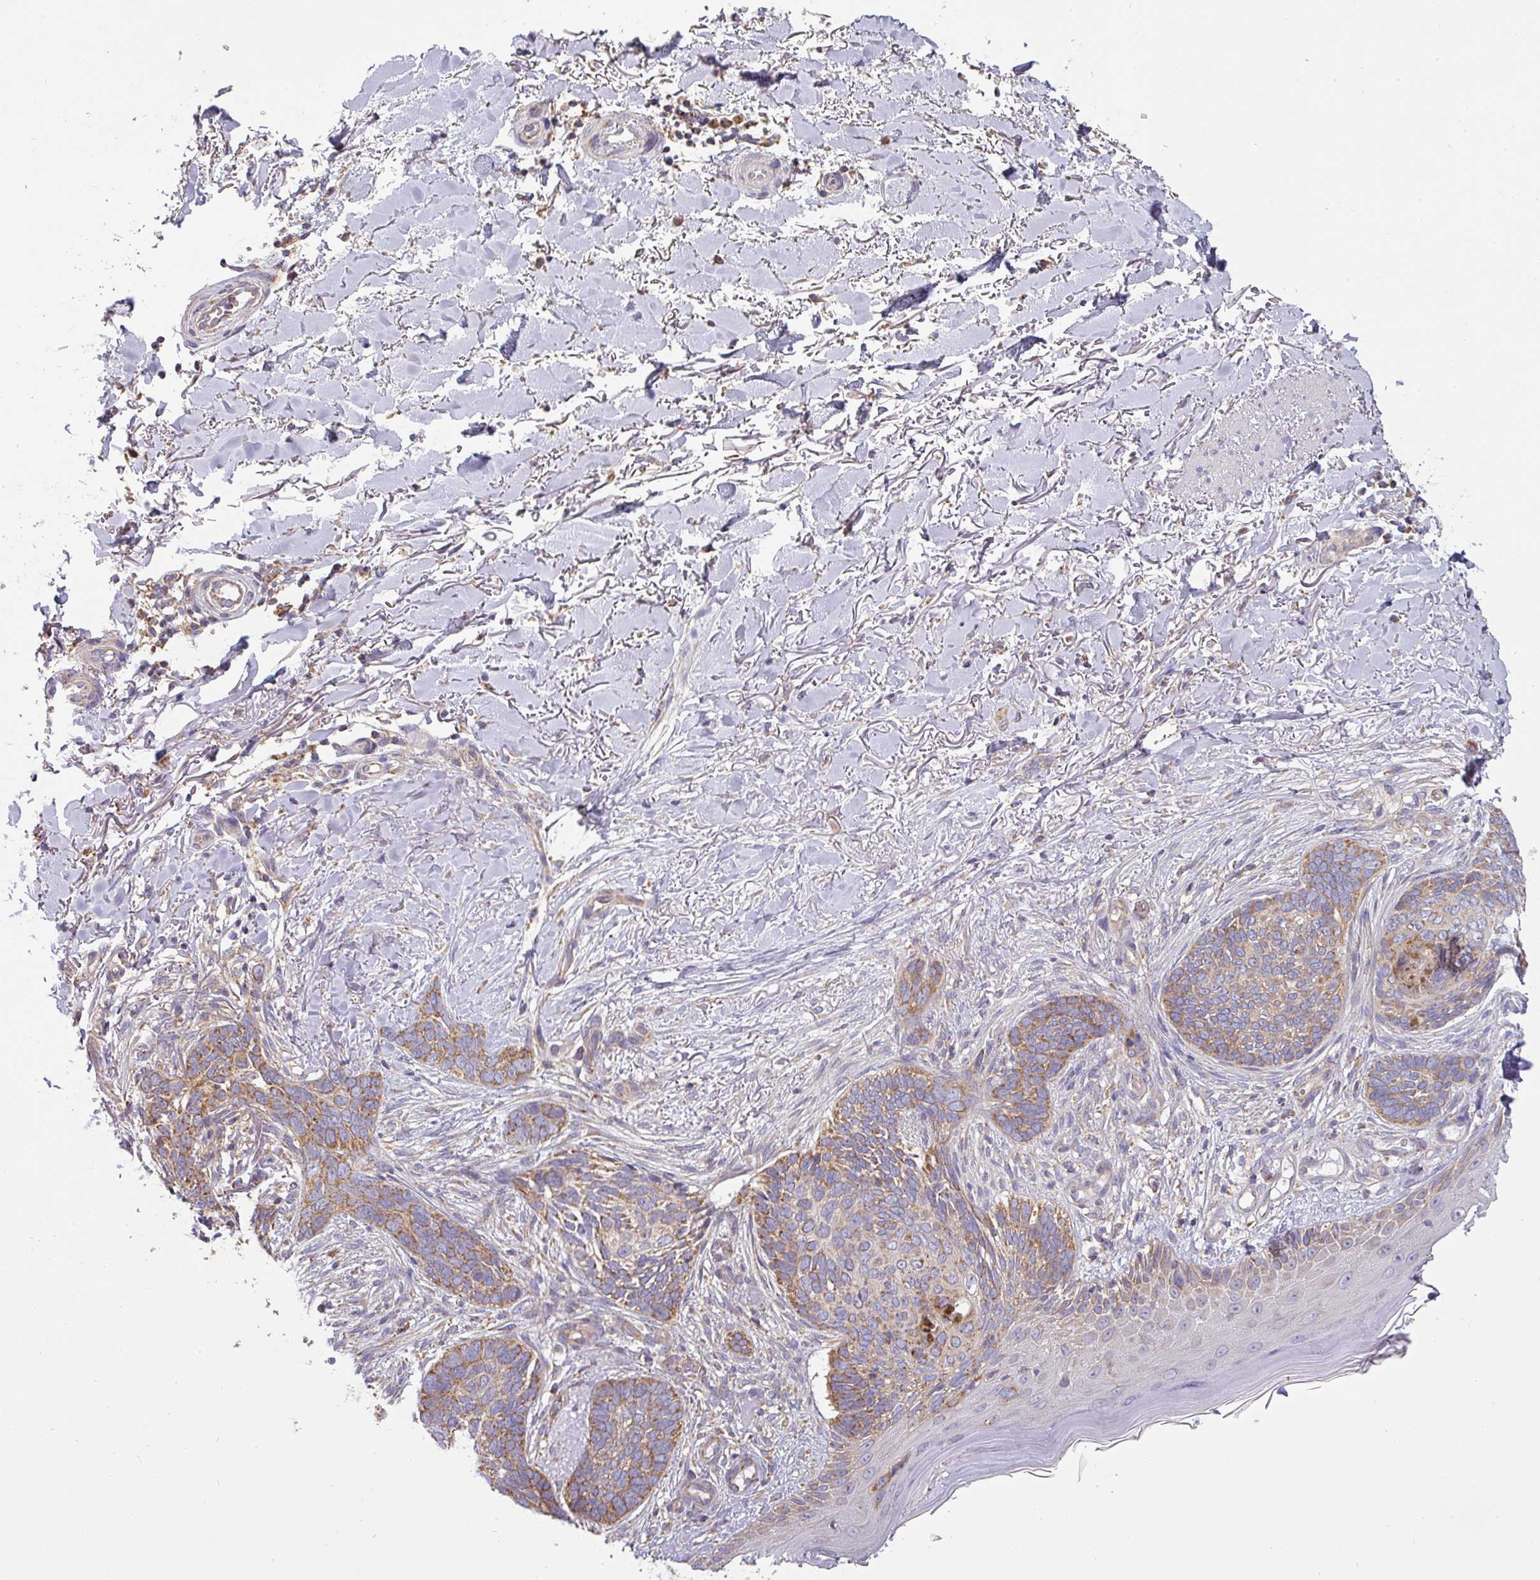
{"staining": {"intensity": "moderate", "quantity": ">75%", "location": "cytoplasmic/membranous"}, "tissue": "skin cancer", "cell_type": "Tumor cells", "image_type": "cancer", "snomed": [{"axis": "morphology", "description": "Normal tissue, NOS"}, {"axis": "morphology", "description": "Basal cell carcinoma"}, {"axis": "topography", "description": "Skin"}], "caption": "A brown stain shows moderate cytoplasmic/membranous staining of a protein in skin cancer tumor cells.", "gene": "ZNF211", "patient": {"sex": "female", "age": 67}}